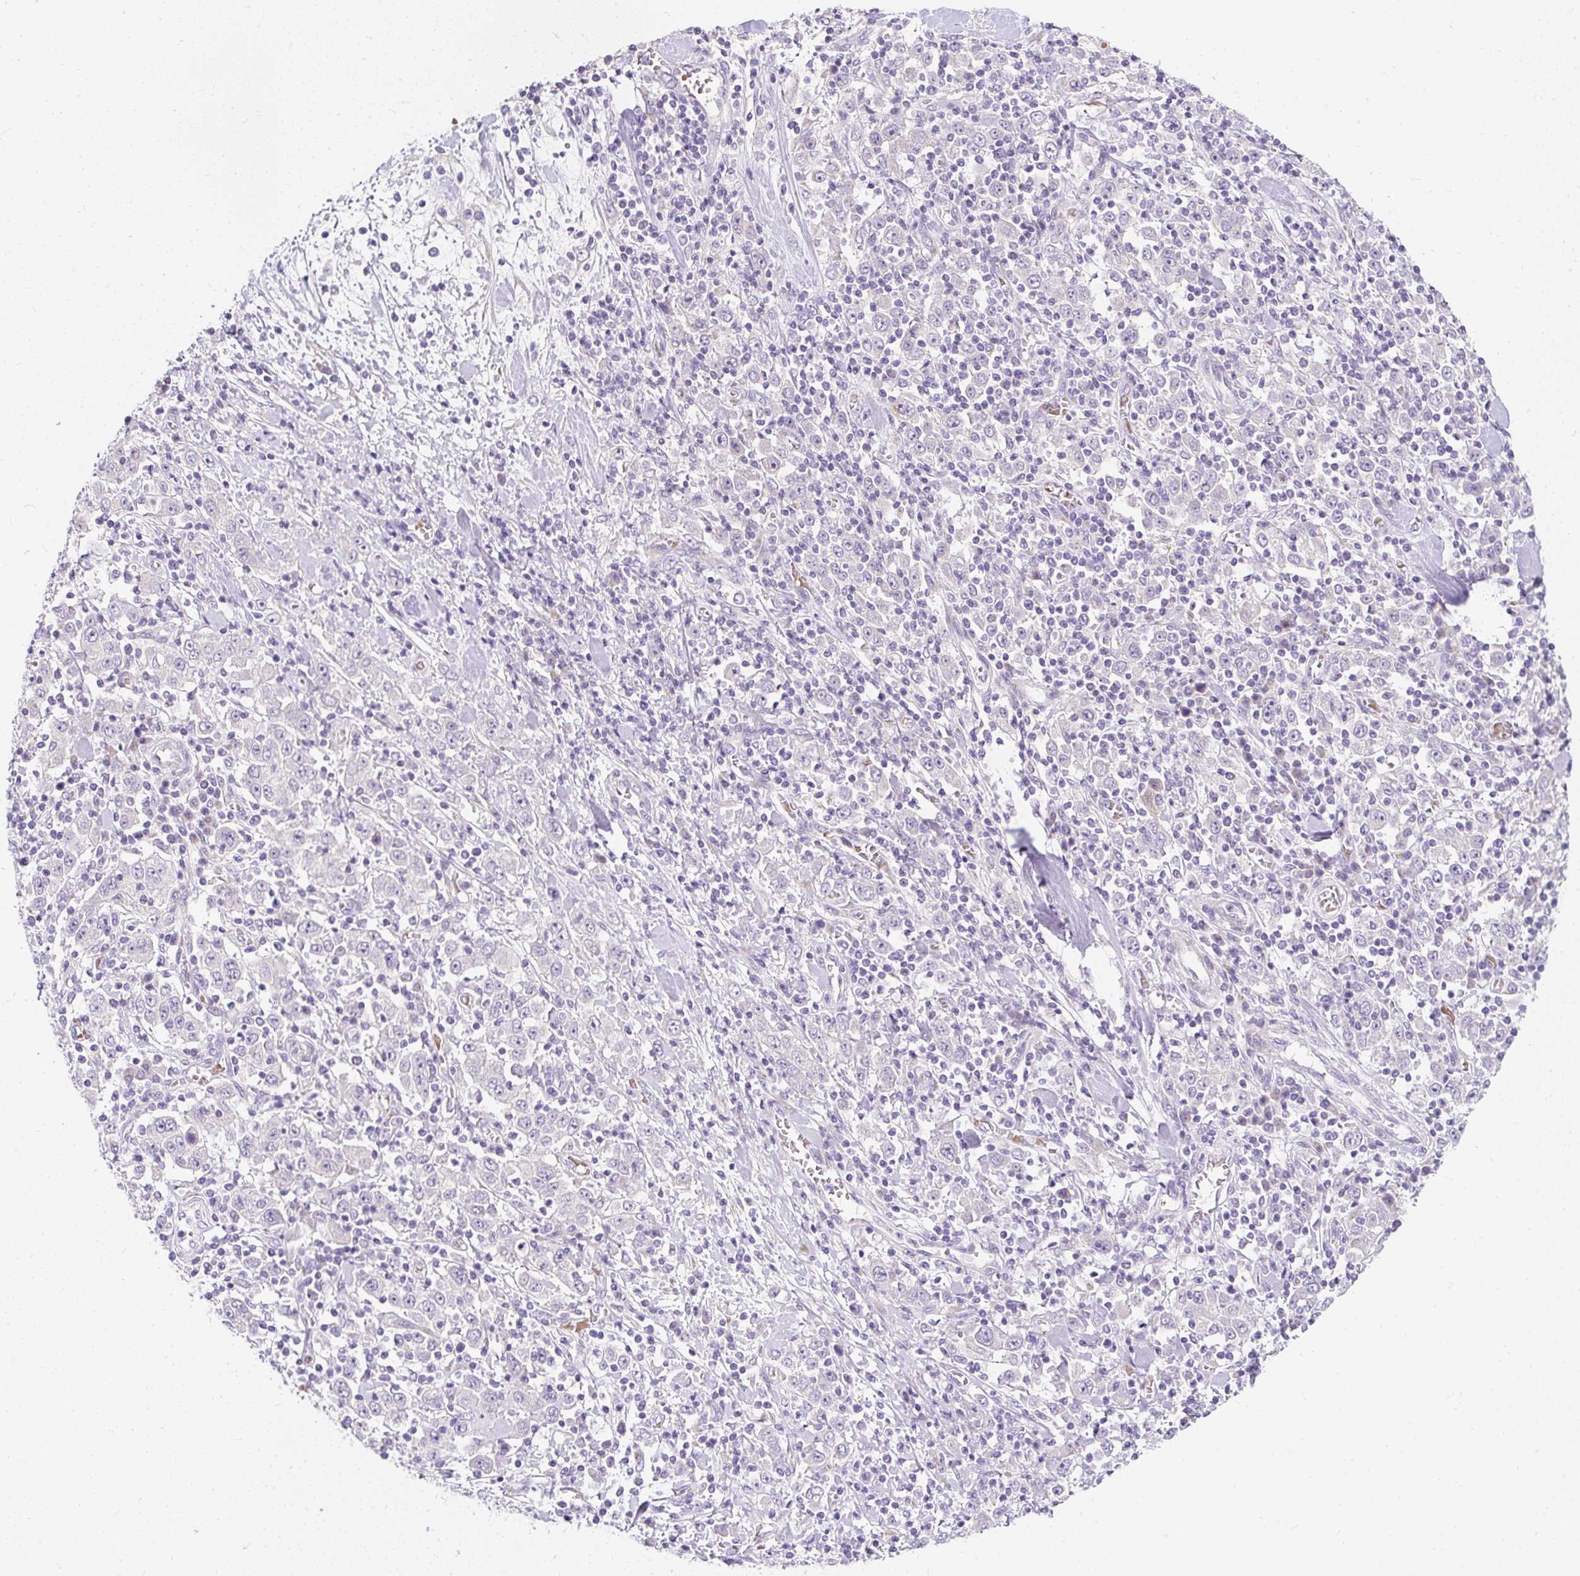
{"staining": {"intensity": "weak", "quantity": "25%-75%", "location": "cytoplasmic/membranous"}, "tissue": "stomach cancer", "cell_type": "Tumor cells", "image_type": "cancer", "snomed": [{"axis": "morphology", "description": "Normal tissue, NOS"}, {"axis": "morphology", "description": "Adenocarcinoma, NOS"}, {"axis": "topography", "description": "Stomach, upper"}, {"axis": "topography", "description": "Stomach"}], "caption": "IHC photomicrograph of neoplastic tissue: human stomach cancer stained using immunohistochemistry shows low levels of weak protein expression localized specifically in the cytoplasmic/membranous of tumor cells, appearing as a cytoplasmic/membranous brown color.", "gene": "DTX4", "patient": {"sex": "male", "age": 59}}